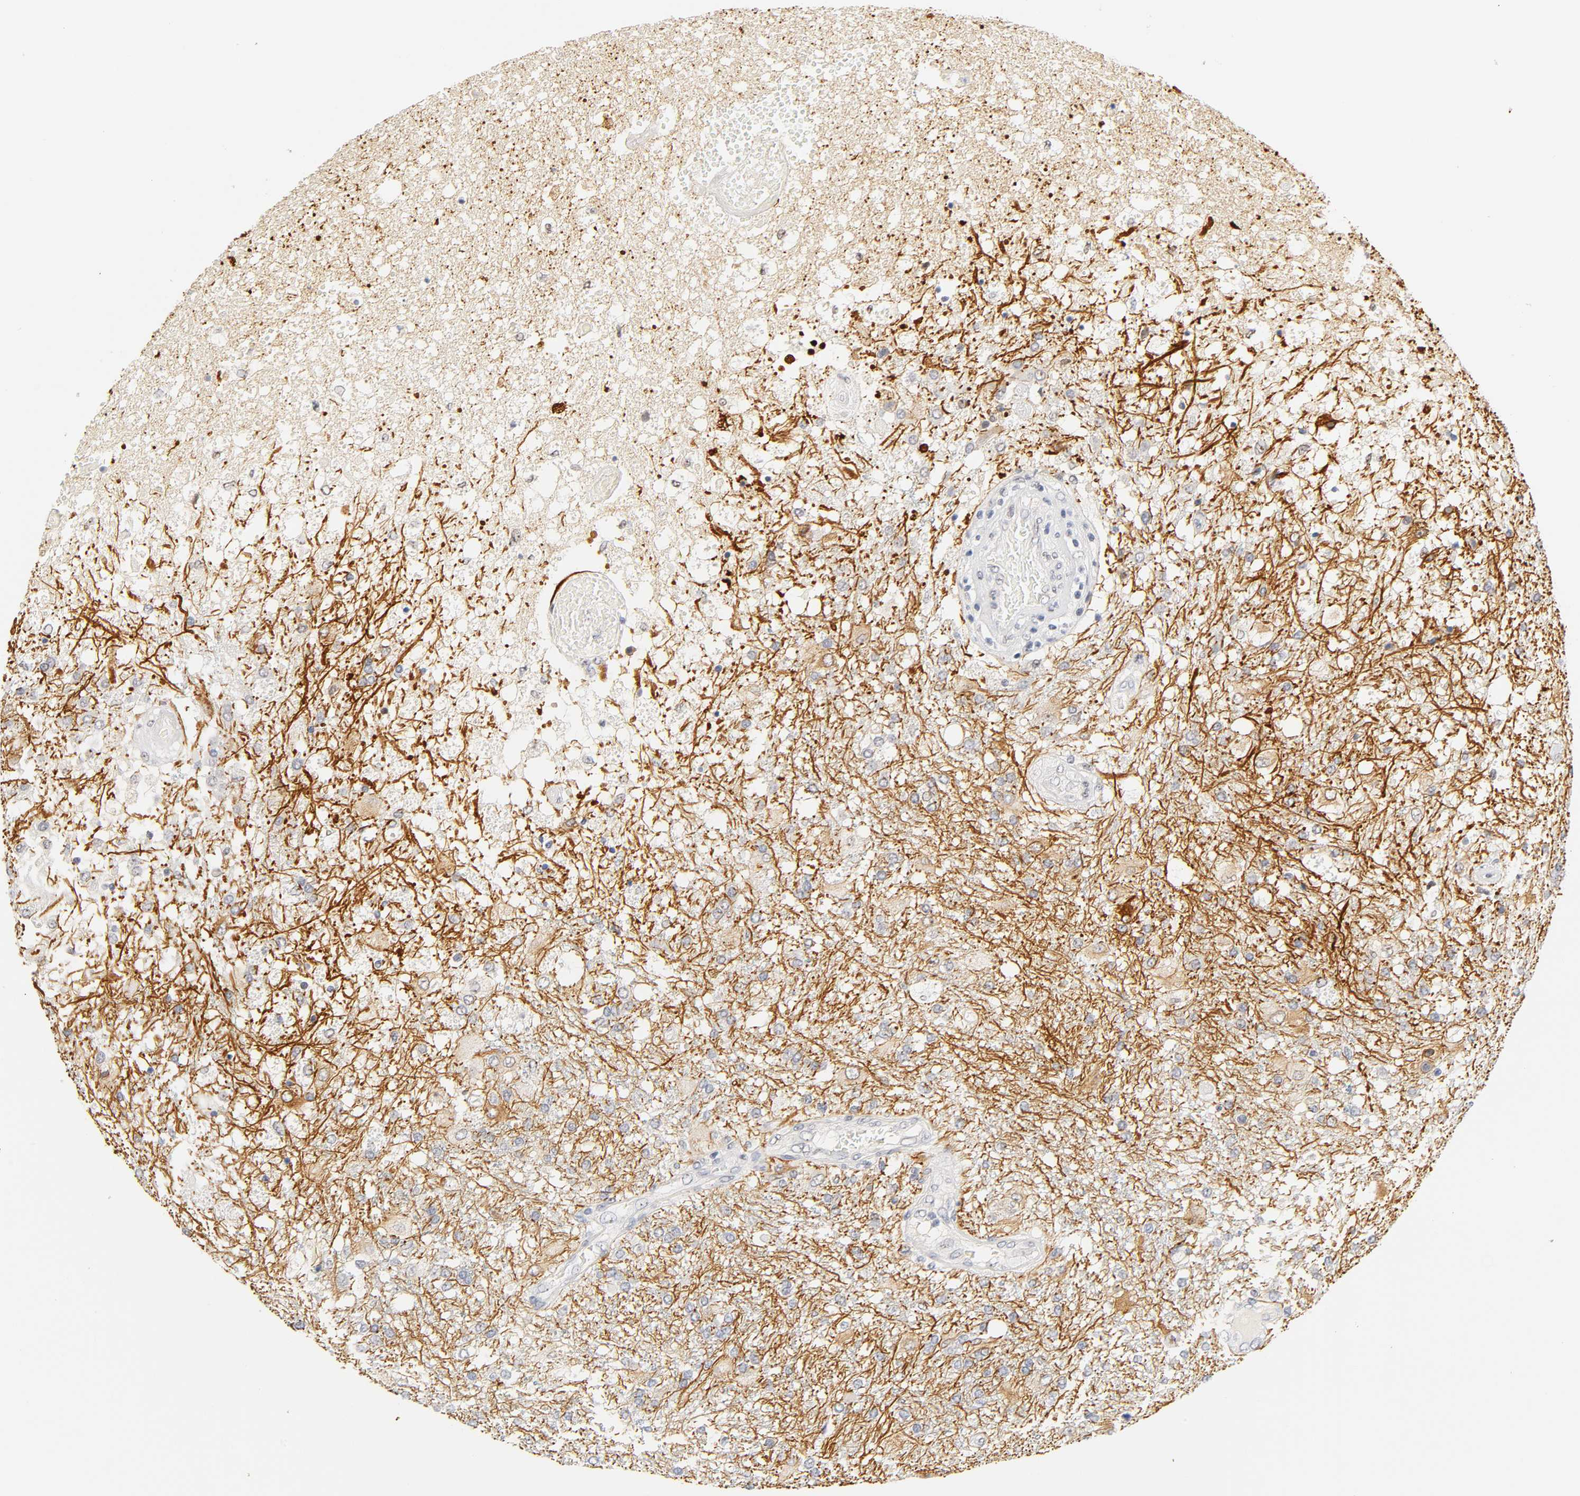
{"staining": {"intensity": "moderate", "quantity": "<25%", "location": "cytoplasmic/membranous"}, "tissue": "glioma", "cell_type": "Tumor cells", "image_type": "cancer", "snomed": [{"axis": "morphology", "description": "Glioma, malignant, High grade"}, {"axis": "topography", "description": "Cerebral cortex"}], "caption": "This photomicrograph shows malignant high-grade glioma stained with immunohistochemistry to label a protein in brown. The cytoplasmic/membranous of tumor cells show moderate positivity for the protein. Nuclei are counter-stained blue.", "gene": "MNAT1", "patient": {"sex": "male", "age": 79}}